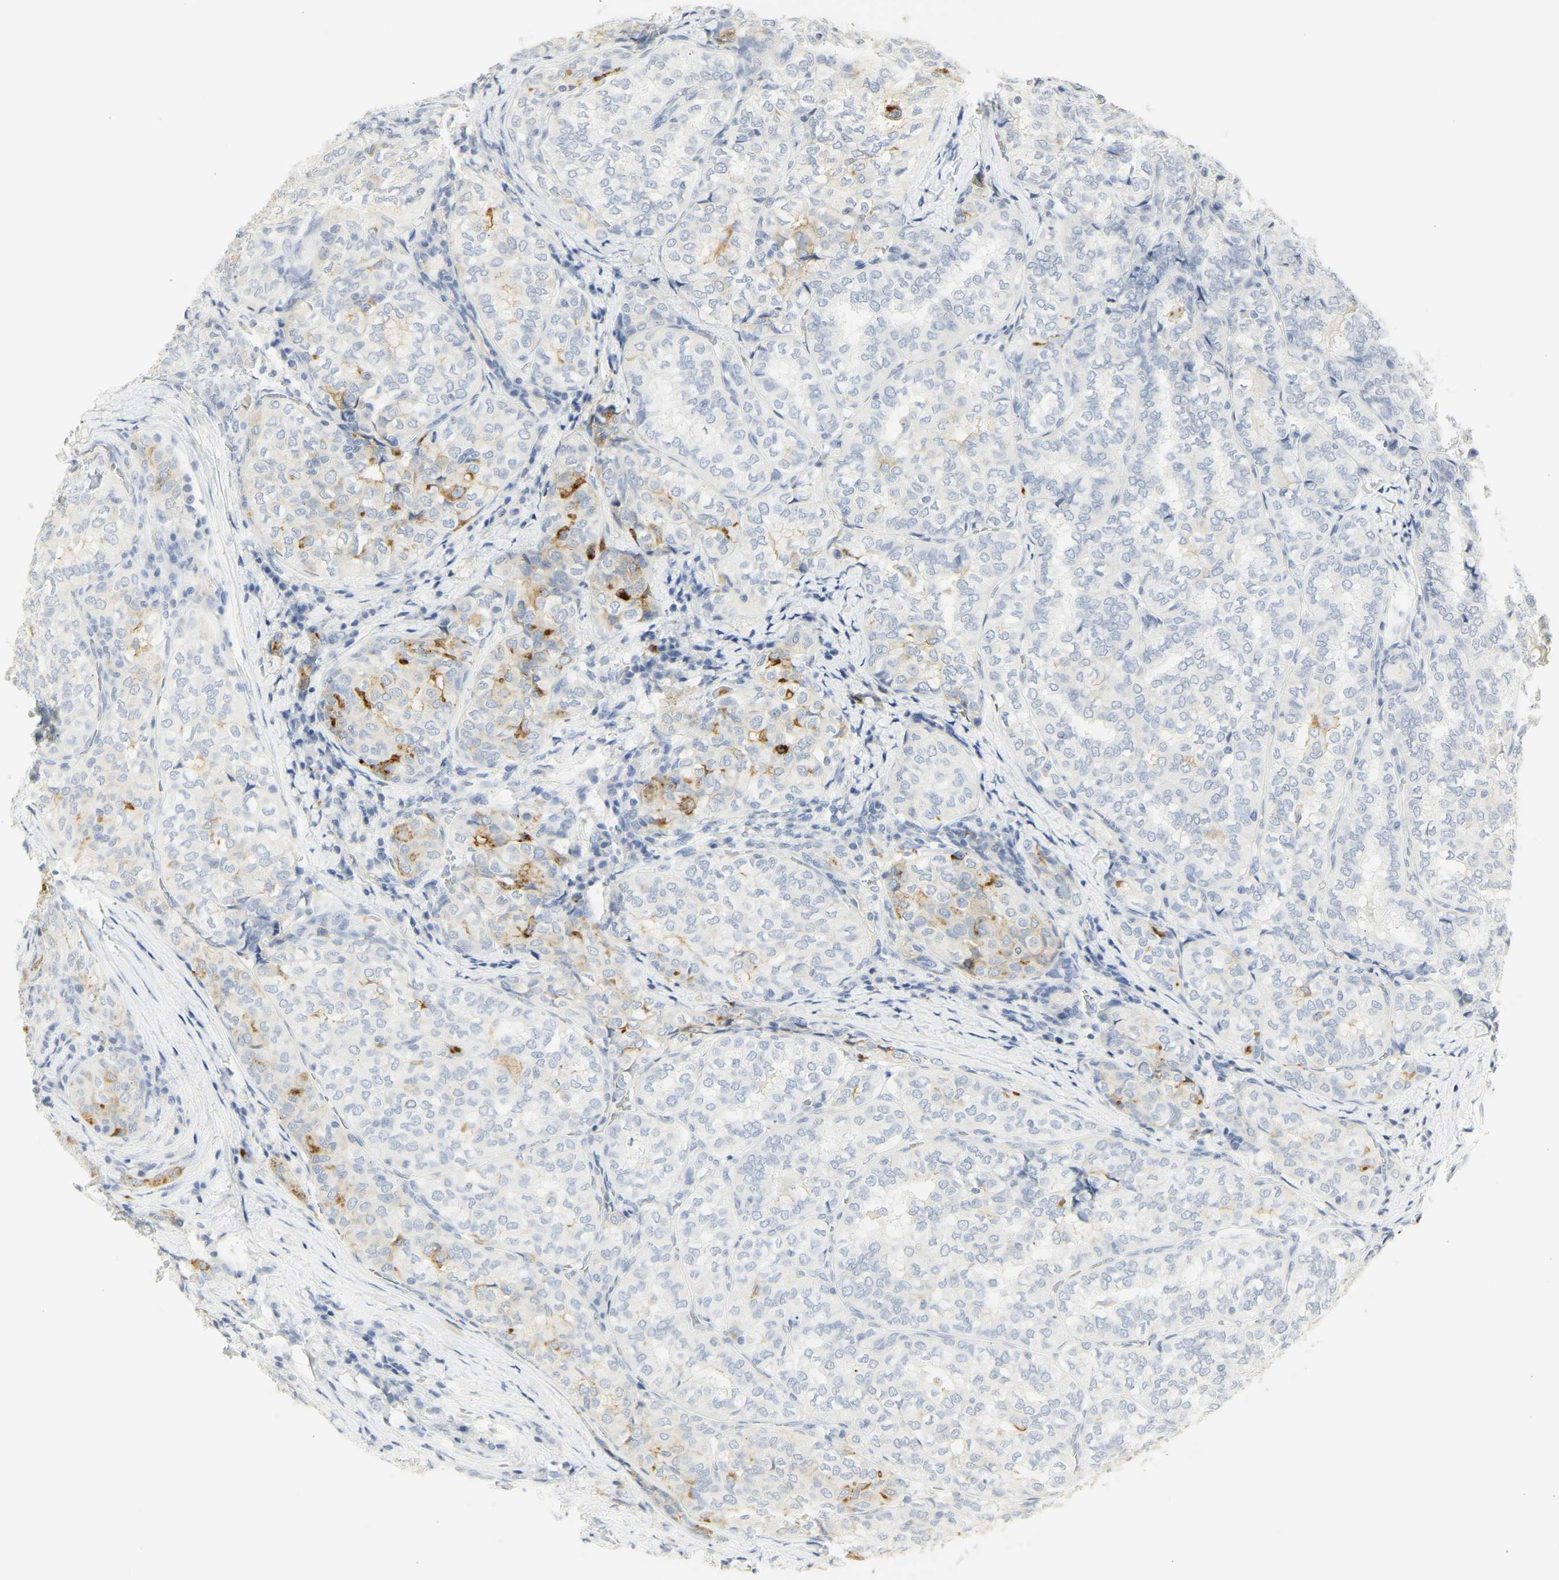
{"staining": {"intensity": "moderate", "quantity": "25%-75%", "location": "cytoplasmic/membranous"}, "tissue": "thyroid cancer", "cell_type": "Tumor cells", "image_type": "cancer", "snomed": [{"axis": "morphology", "description": "Normal tissue, NOS"}, {"axis": "morphology", "description": "Papillary adenocarcinoma, NOS"}, {"axis": "topography", "description": "Thyroid gland"}], "caption": "The micrograph displays a brown stain indicating the presence of a protein in the cytoplasmic/membranous of tumor cells in thyroid cancer (papillary adenocarcinoma). The staining was performed using DAB, with brown indicating positive protein expression. Nuclei are stained blue with hematoxylin.", "gene": "CEACAM5", "patient": {"sex": "female", "age": 30}}